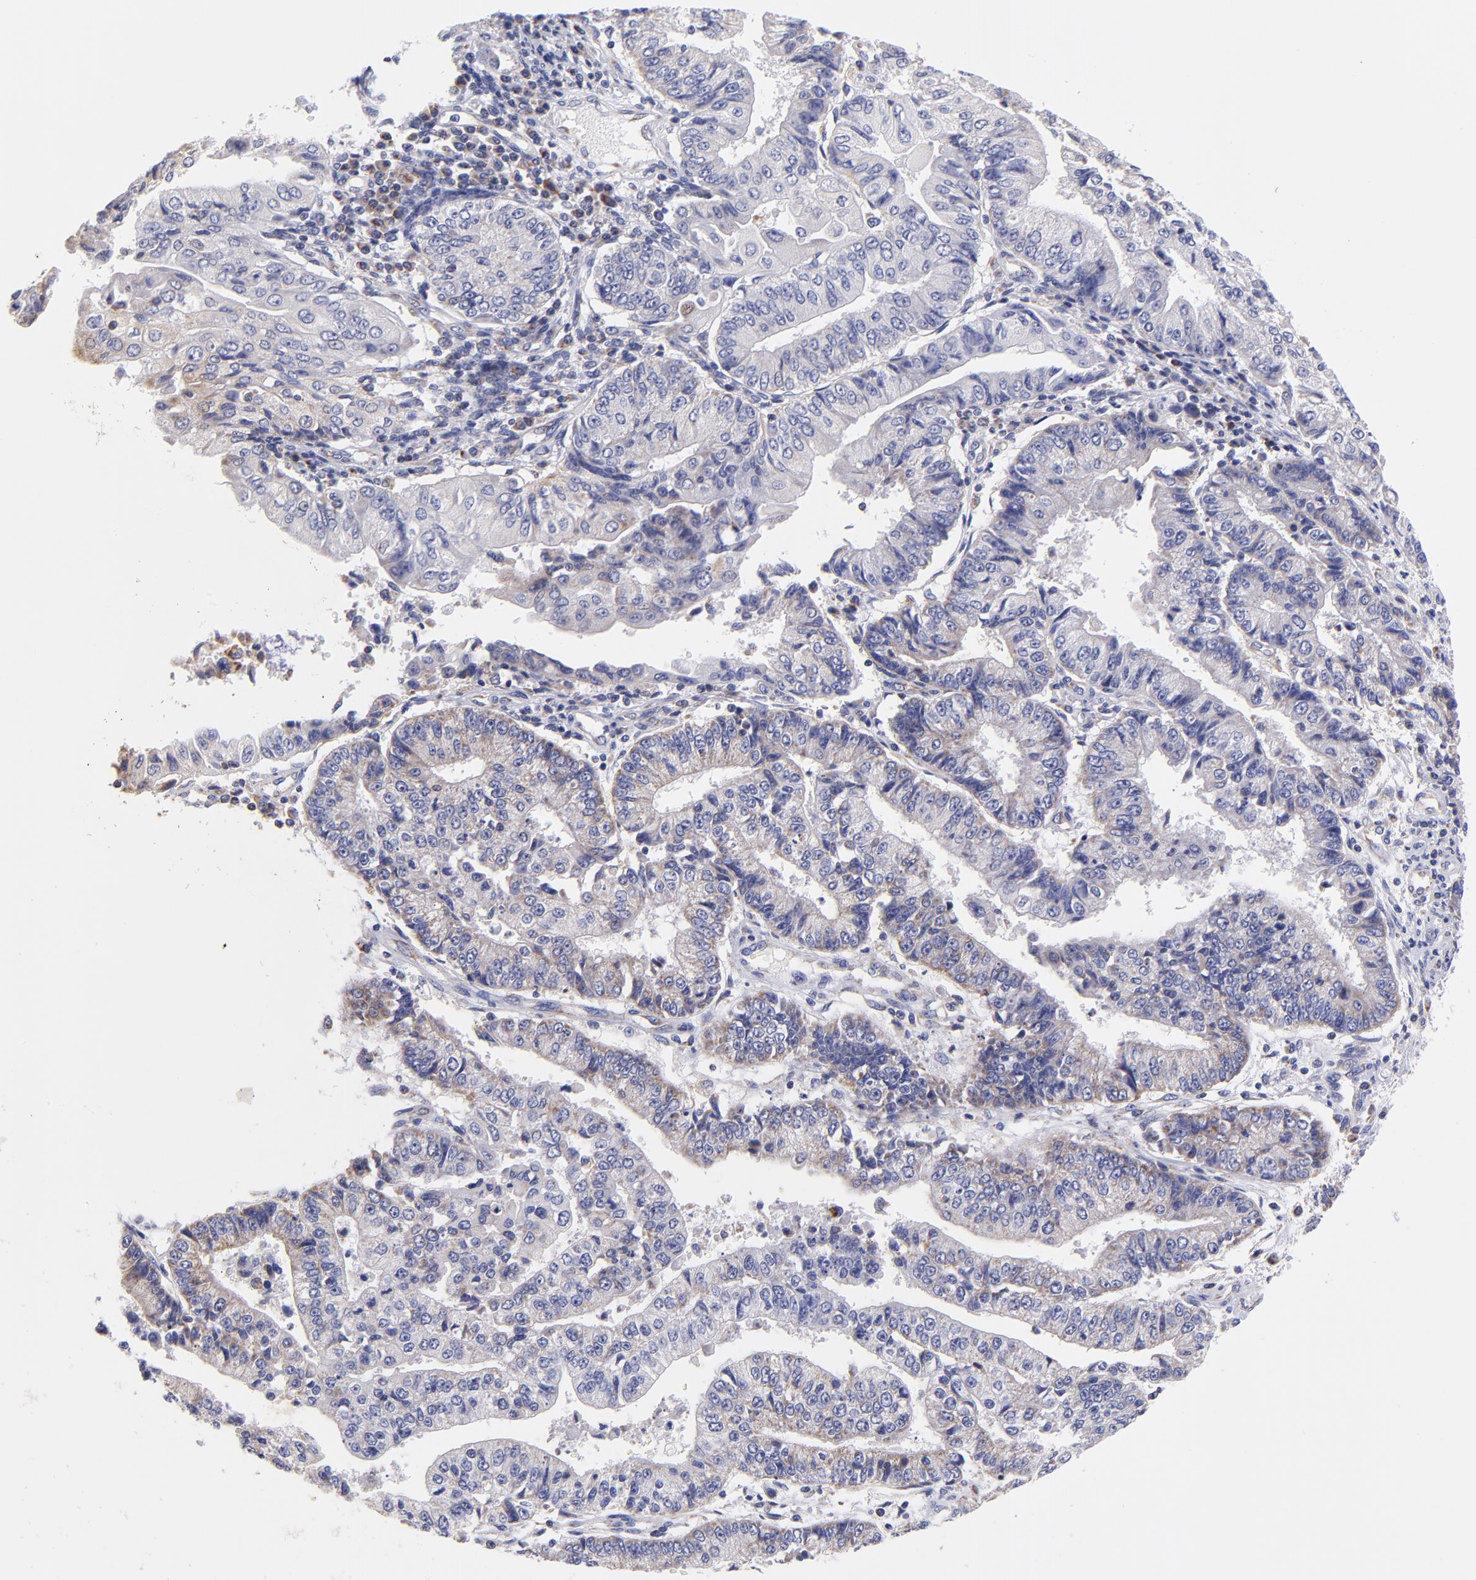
{"staining": {"intensity": "weak", "quantity": "25%-75%", "location": "cytoplasmic/membranous"}, "tissue": "endometrial cancer", "cell_type": "Tumor cells", "image_type": "cancer", "snomed": [{"axis": "morphology", "description": "Adenocarcinoma, NOS"}, {"axis": "topography", "description": "Endometrium"}], "caption": "Protein analysis of endometrial adenocarcinoma tissue demonstrates weak cytoplasmic/membranous expression in approximately 25%-75% of tumor cells.", "gene": "NDUFB7", "patient": {"sex": "female", "age": 75}}